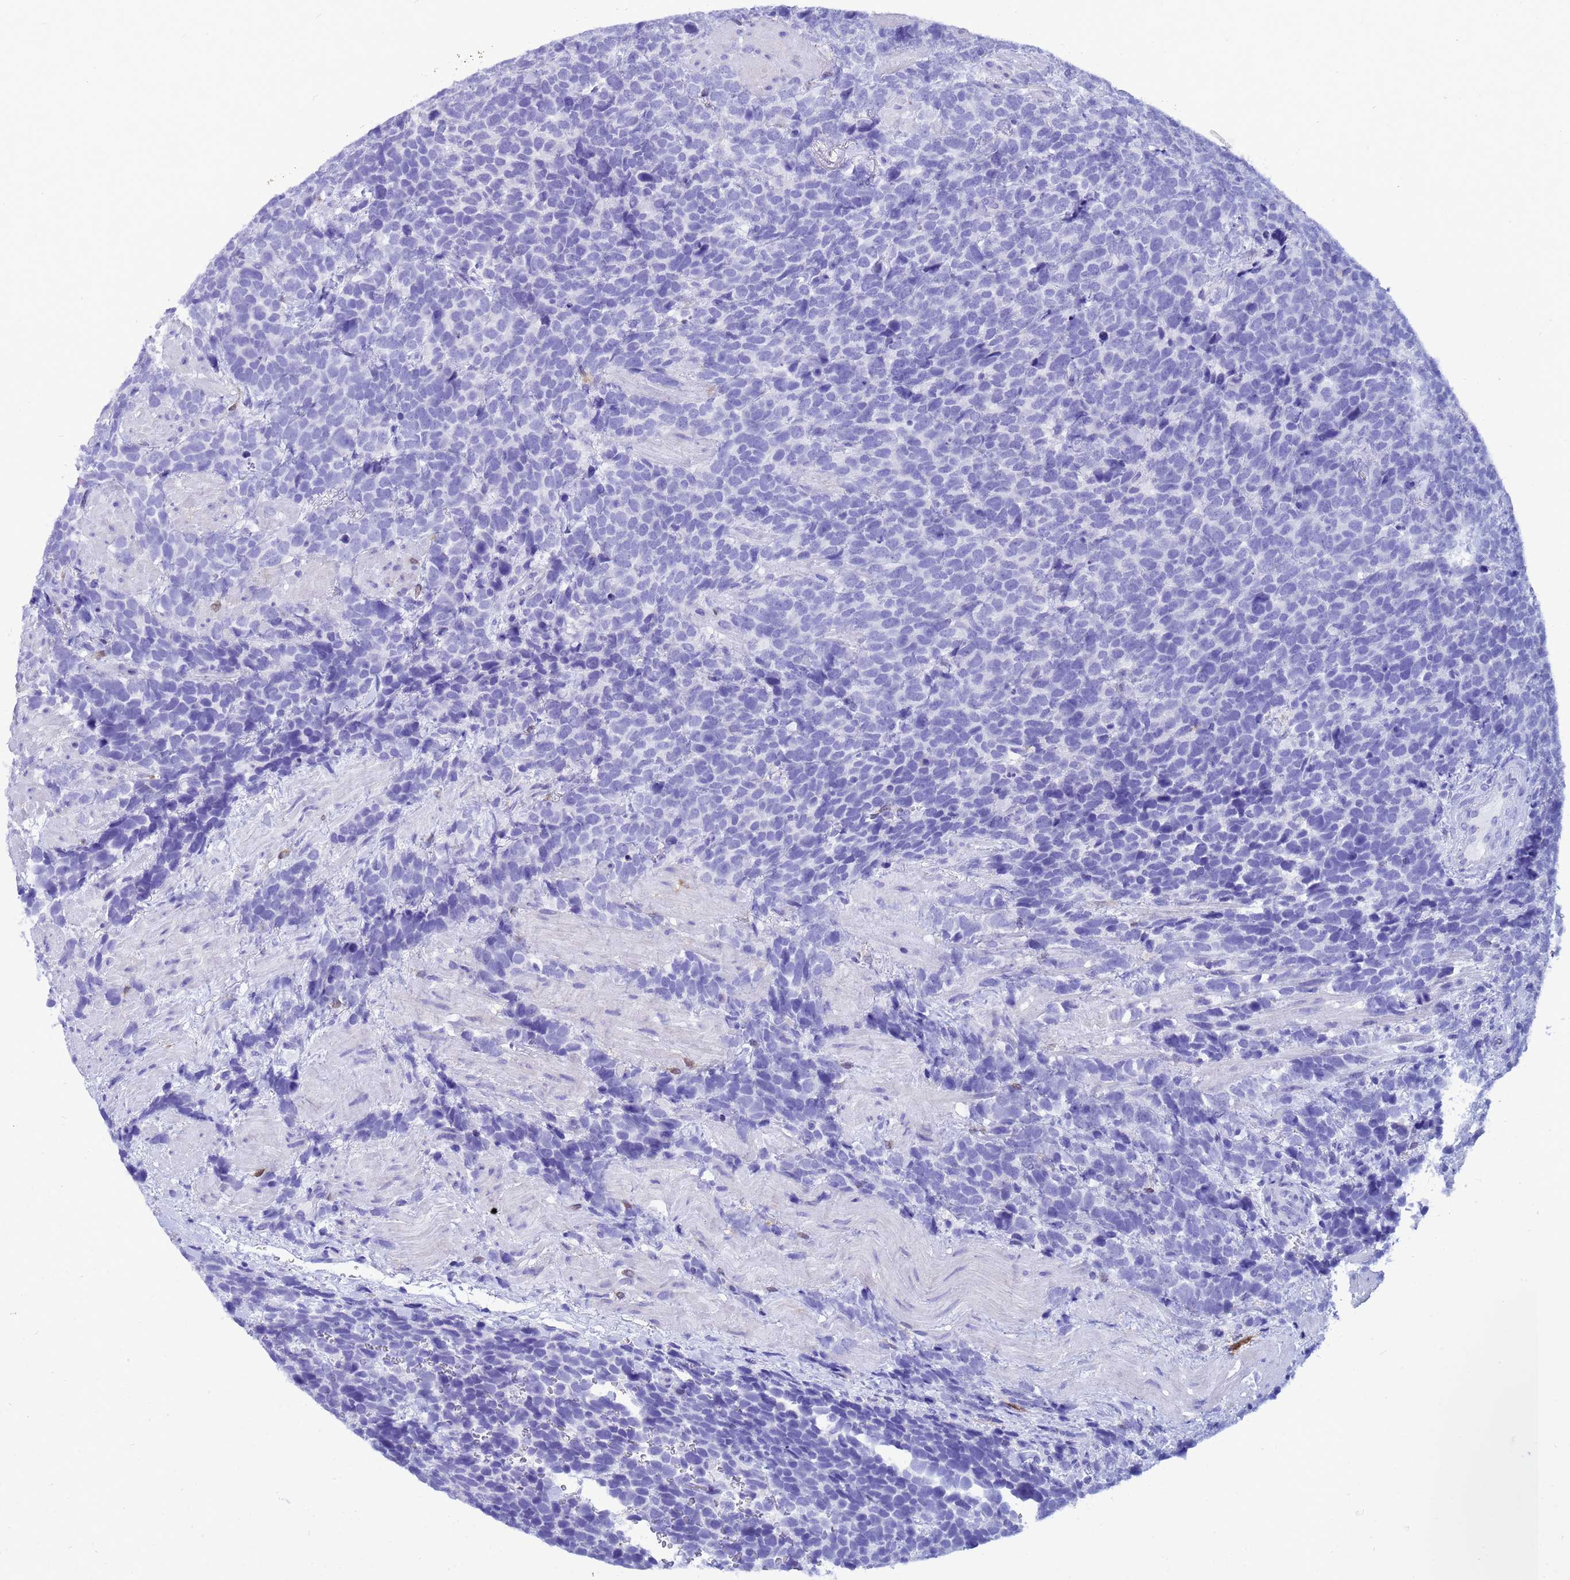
{"staining": {"intensity": "negative", "quantity": "none", "location": "none"}, "tissue": "urothelial cancer", "cell_type": "Tumor cells", "image_type": "cancer", "snomed": [{"axis": "morphology", "description": "Urothelial carcinoma, High grade"}, {"axis": "topography", "description": "Urinary bladder"}], "caption": "Protein analysis of high-grade urothelial carcinoma displays no significant expression in tumor cells. (DAB immunohistochemistry (IHC) visualized using brightfield microscopy, high magnification).", "gene": "AKR1C2", "patient": {"sex": "female", "age": 82}}